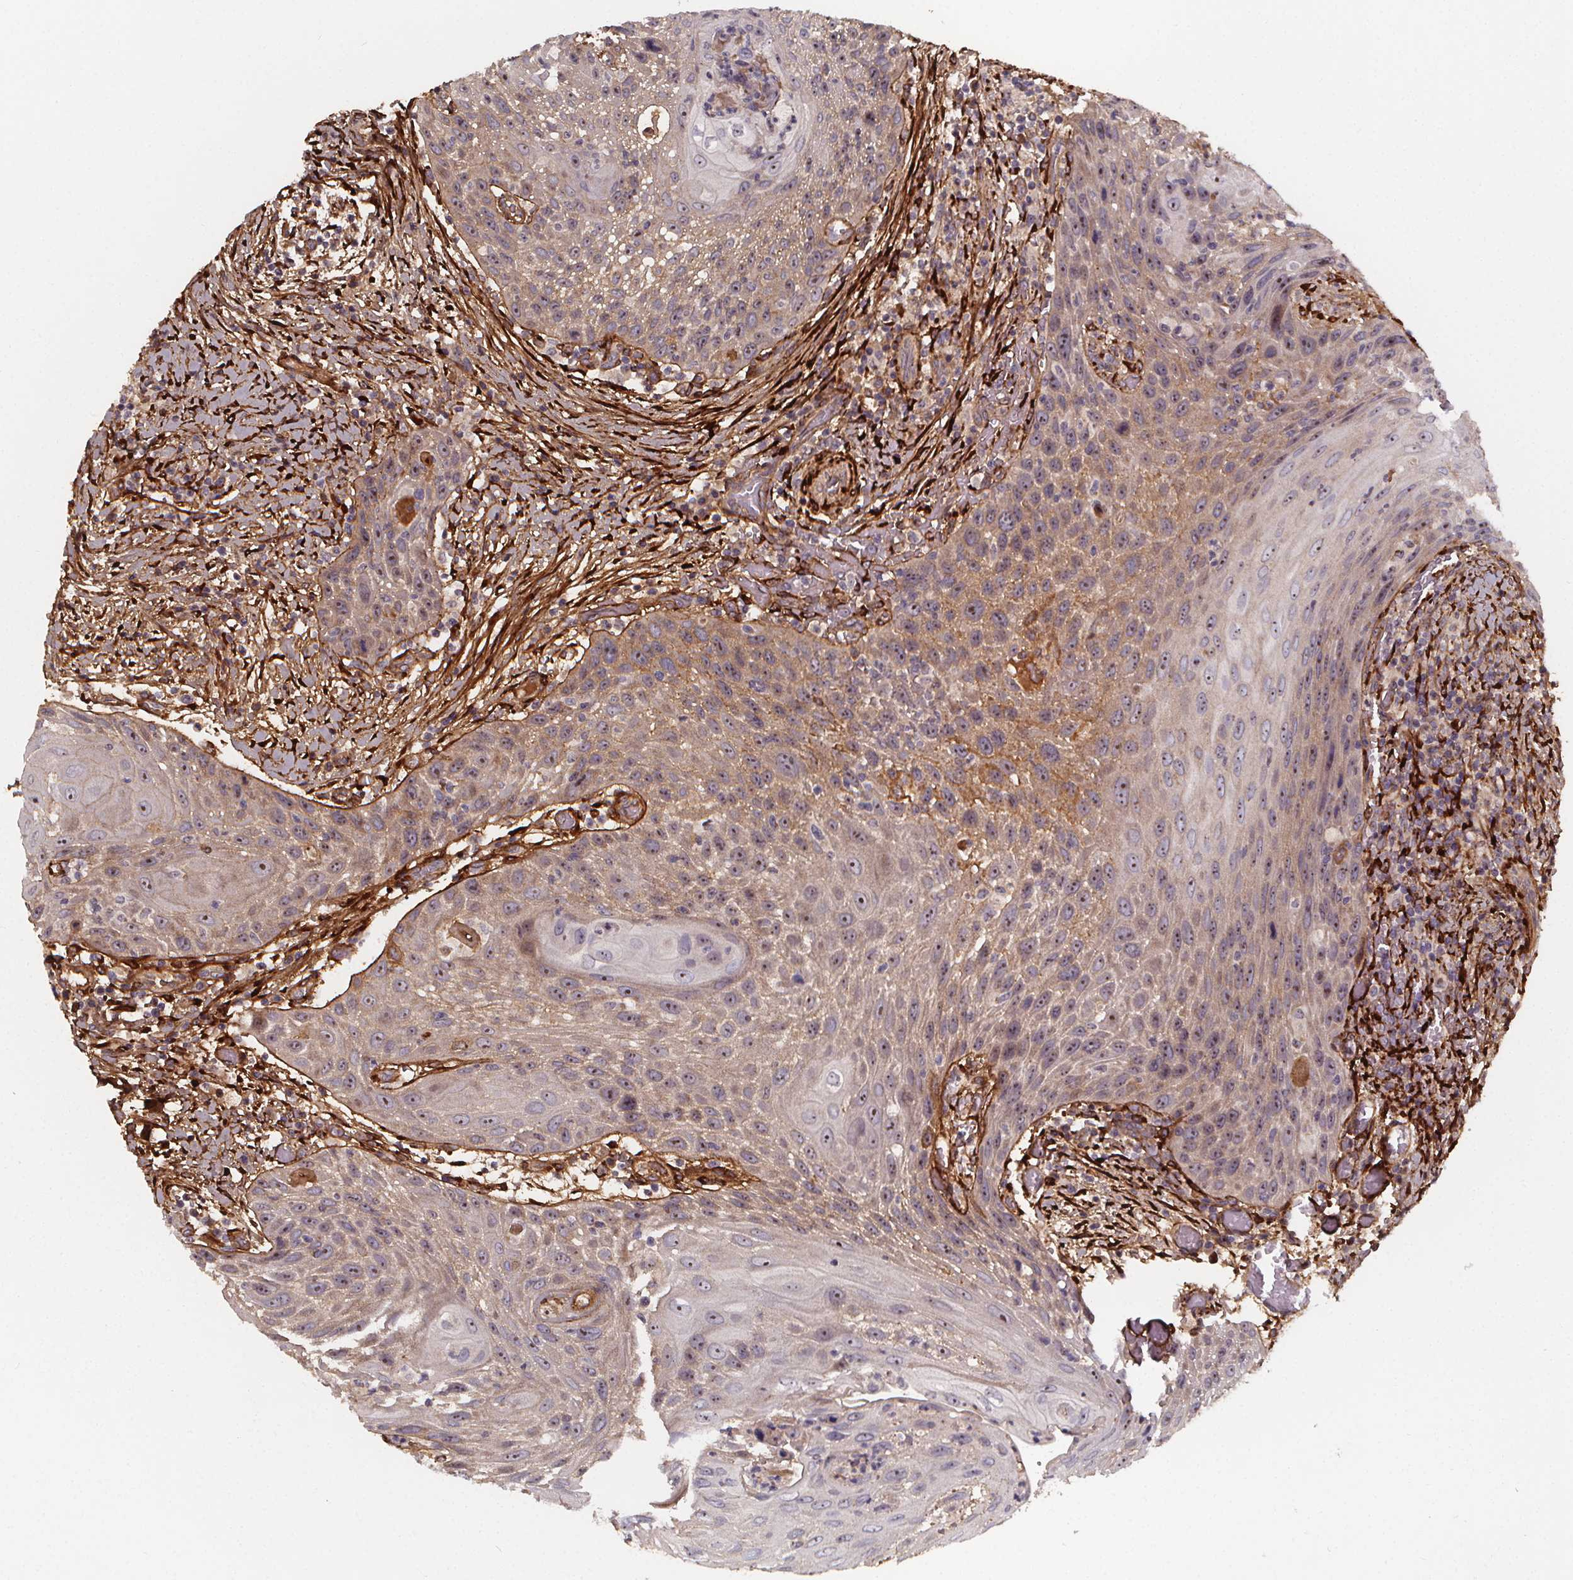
{"staining": {"intensity": "weak", "quantity": ">75%", "location": "cytoplasmic/membranous"}, "tissue": "head and neck cancer", "cell_type": "Tumor cells", "image_type": "cancer", "snomed": [{"axis": "morphology", "description": "Squamous cell carcinoma, NOS"}, {"axis": "topography", "description": "Head-Neck"}], "caption": "Immunohistochemistry (IHC) photomicrograph of human head and neck cancer stained for a protein (brown), which displays low levels of weak cytoplasmic/membranous positivity in approximately >75% of tumor cells.", "gene": "AEBP1", "patient": {"sex": "male", "age": 69}}